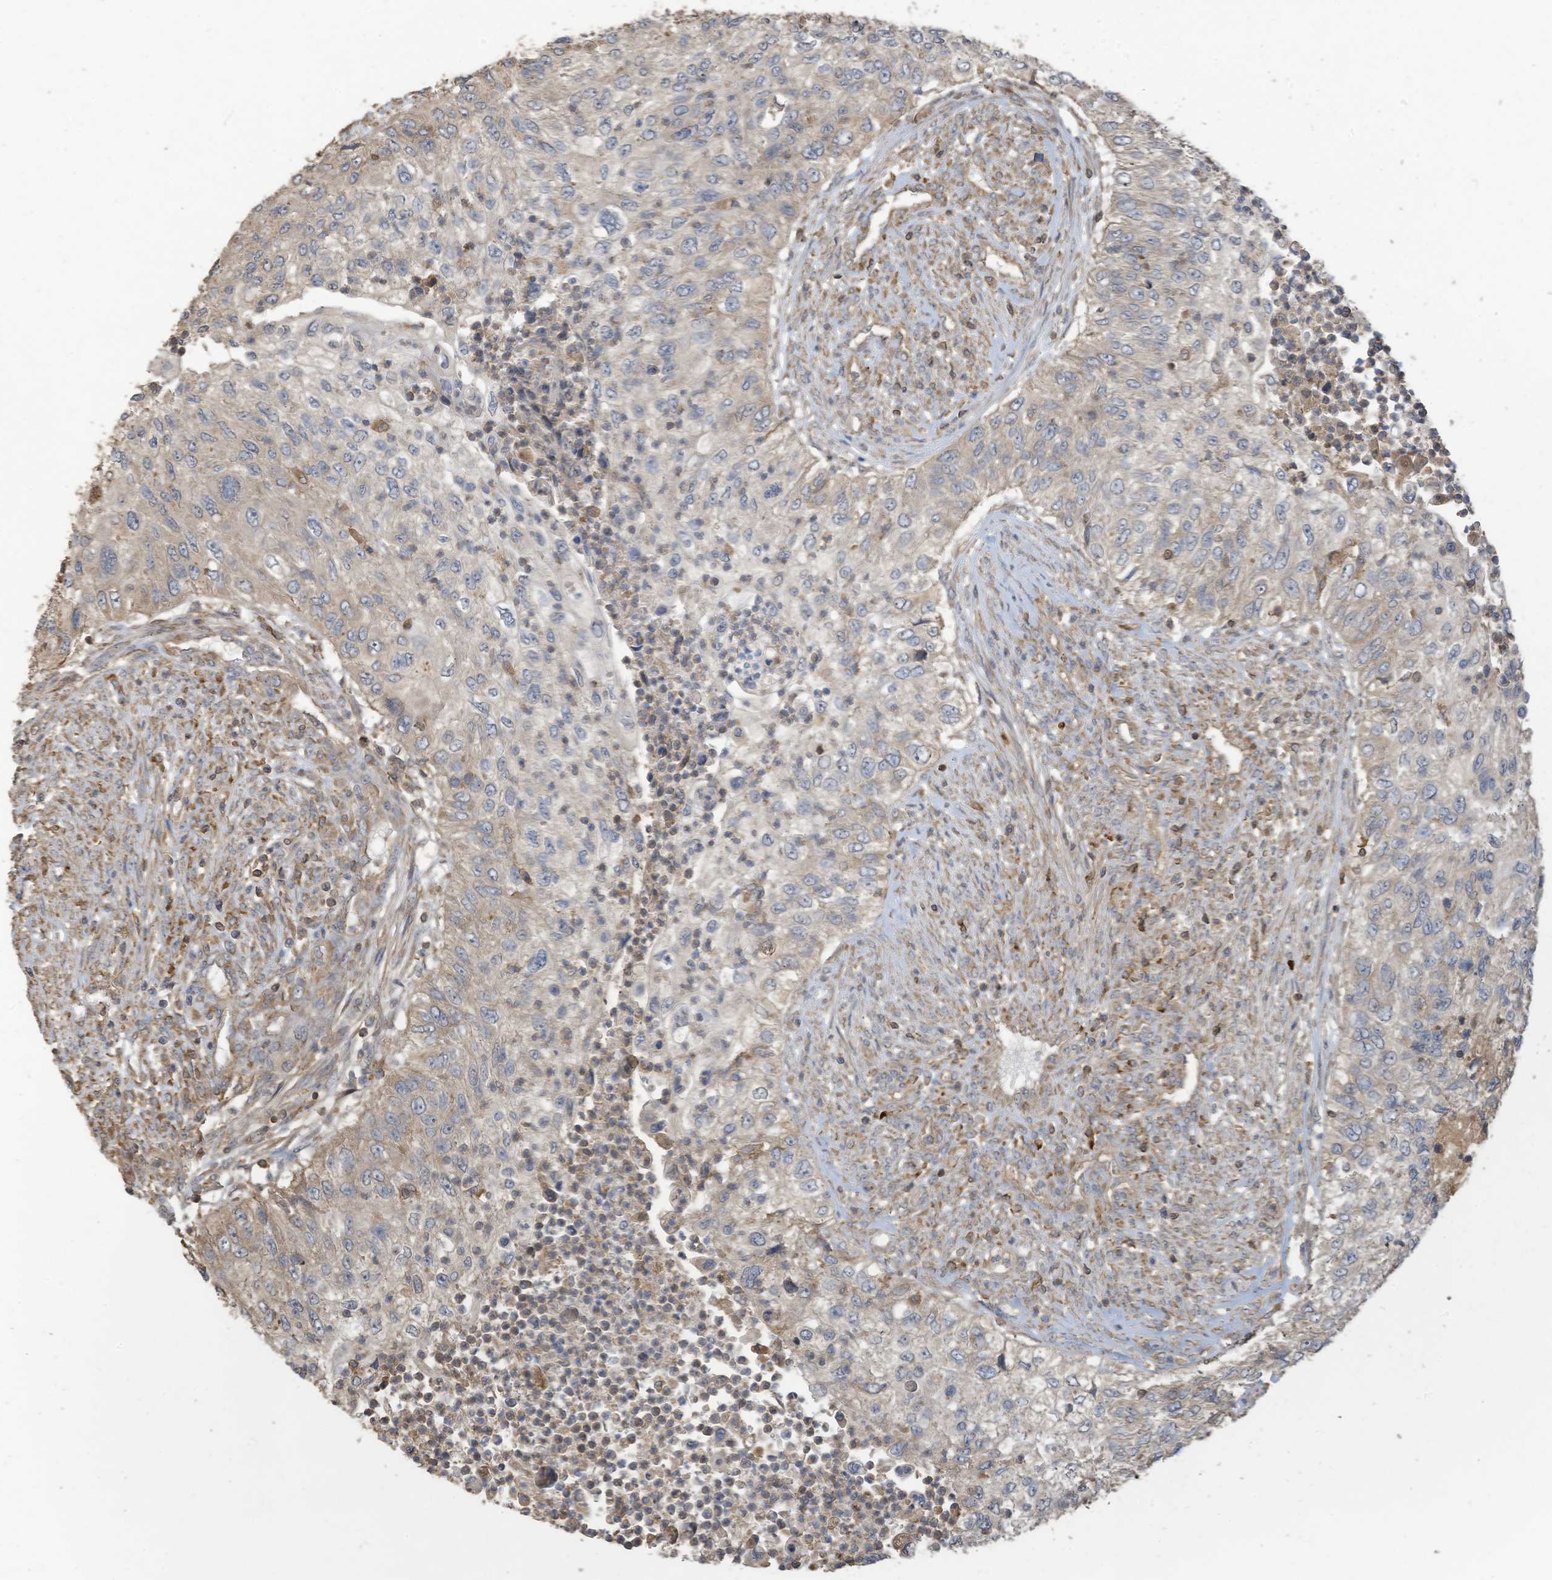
{"staining": {"intensity": "weak", "quantity": "<25%", "location": "cytoplasmic/membranous"}, "tissue": "urothelial cancer", "cell_type": "Tumor cells", "image_type": "cancer", "snomed": [{"axis": "morphology", "description": "Urothelial carcinoma, High grade"}, {"axis": "topography", "description": "Urinary bladder"}], "caption": "Protein analysis of urothelial carcinoma (high-grade) shows no significant staining in tumor cells.", "gene": "COX10", "patient": {"sex": "female", "age": 60}}